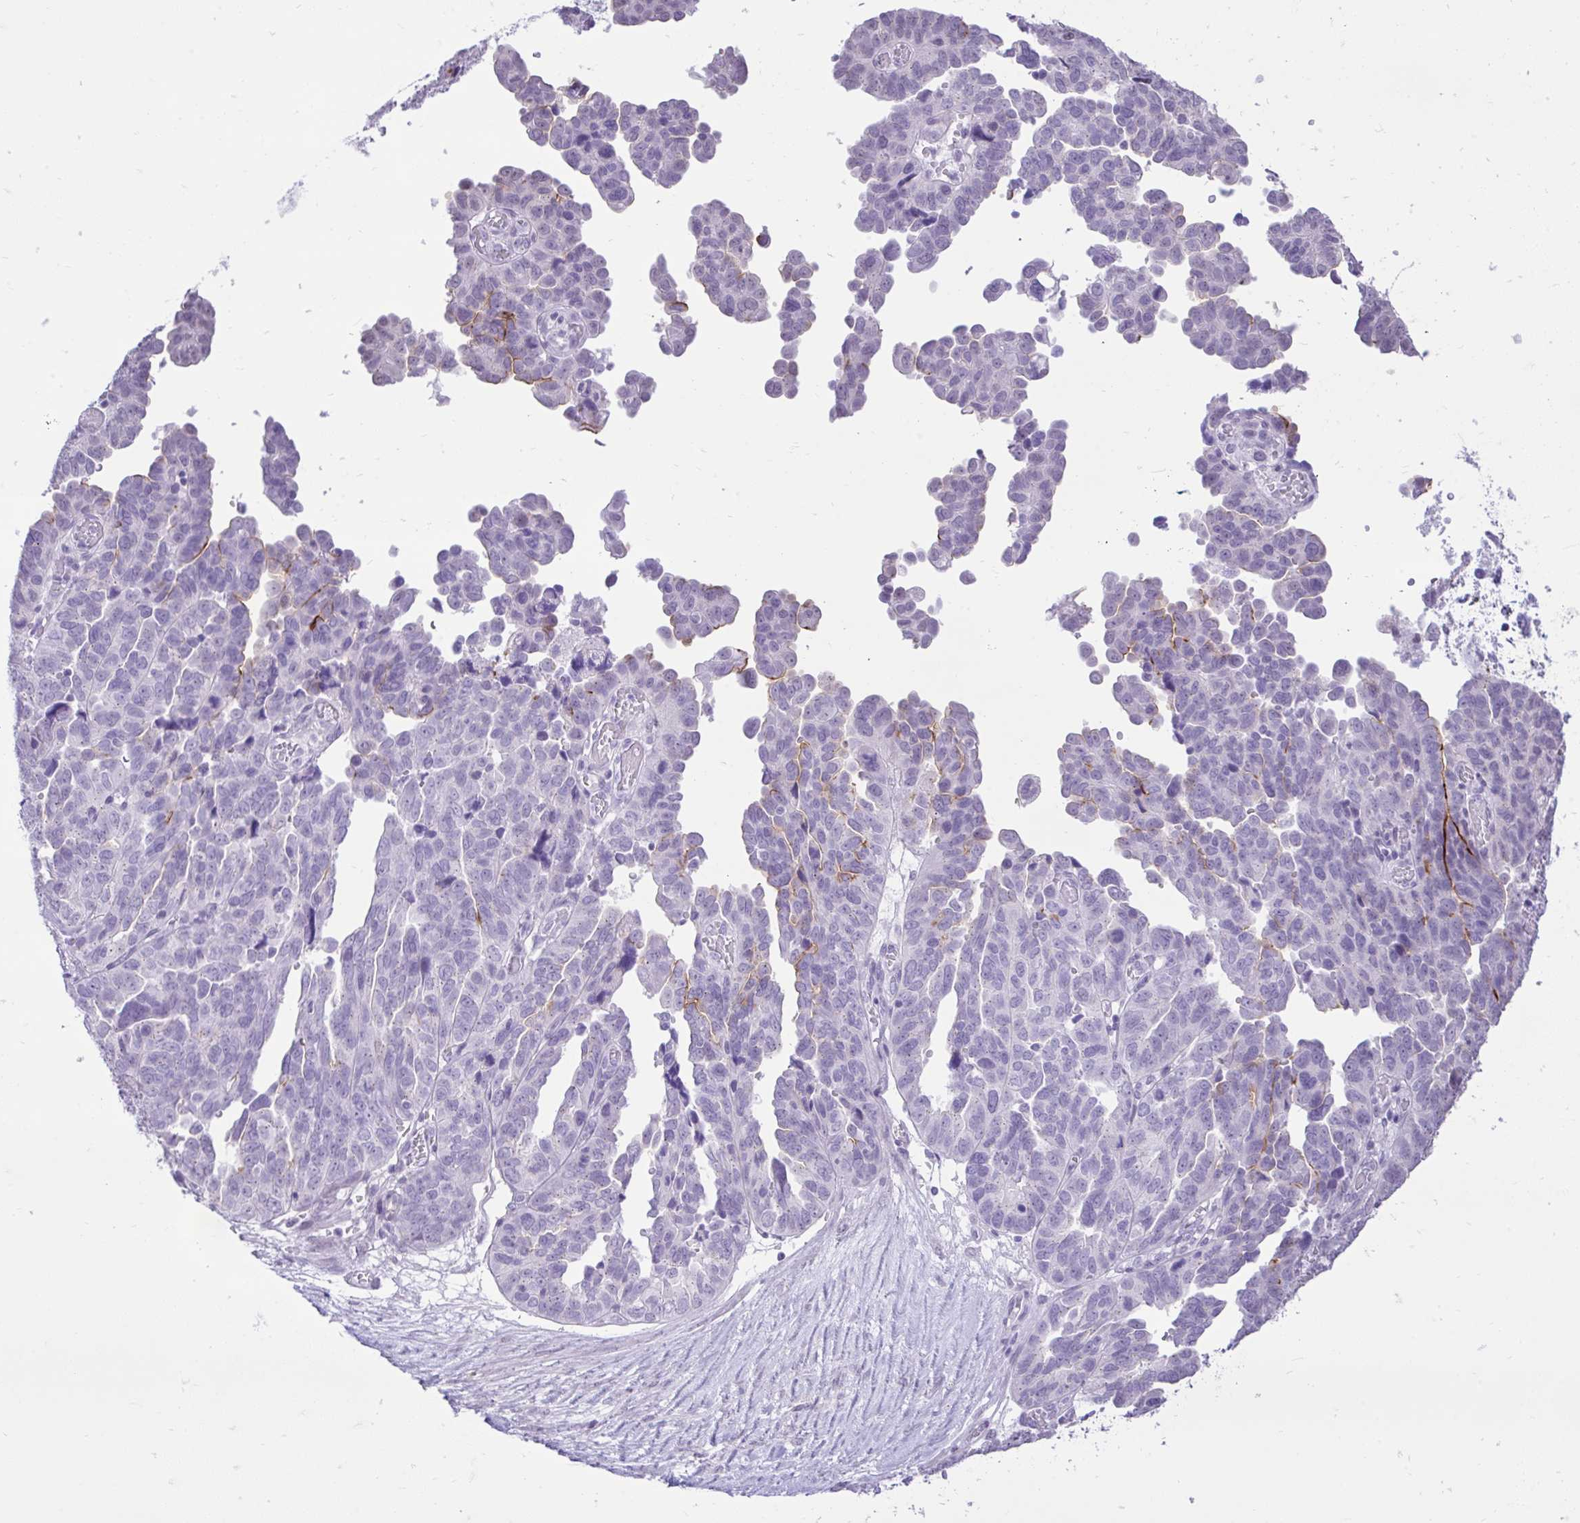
{"staining": {"intensity": "moderate", "quantity": "<25%", "location": "cytoplasmic/membranous"}, "tissue": "ovarian cancer", "cell_type": "Tumor cells", "image_type": "cancer", "snomed": [{"axis": "morphology", "description": "Cystadenocarcinoma, serous, NOS"}, {"axis": "topography", "description": "Ovary"}], "caption": "An image showing moderate cytoplasmic/membranous expression in about <25% of tumor cells in ovarian cancer, as visualized by brown immunohistochemical staining.", "gene": "REEP1", "patient": {"sex": "female", "age": 64}}